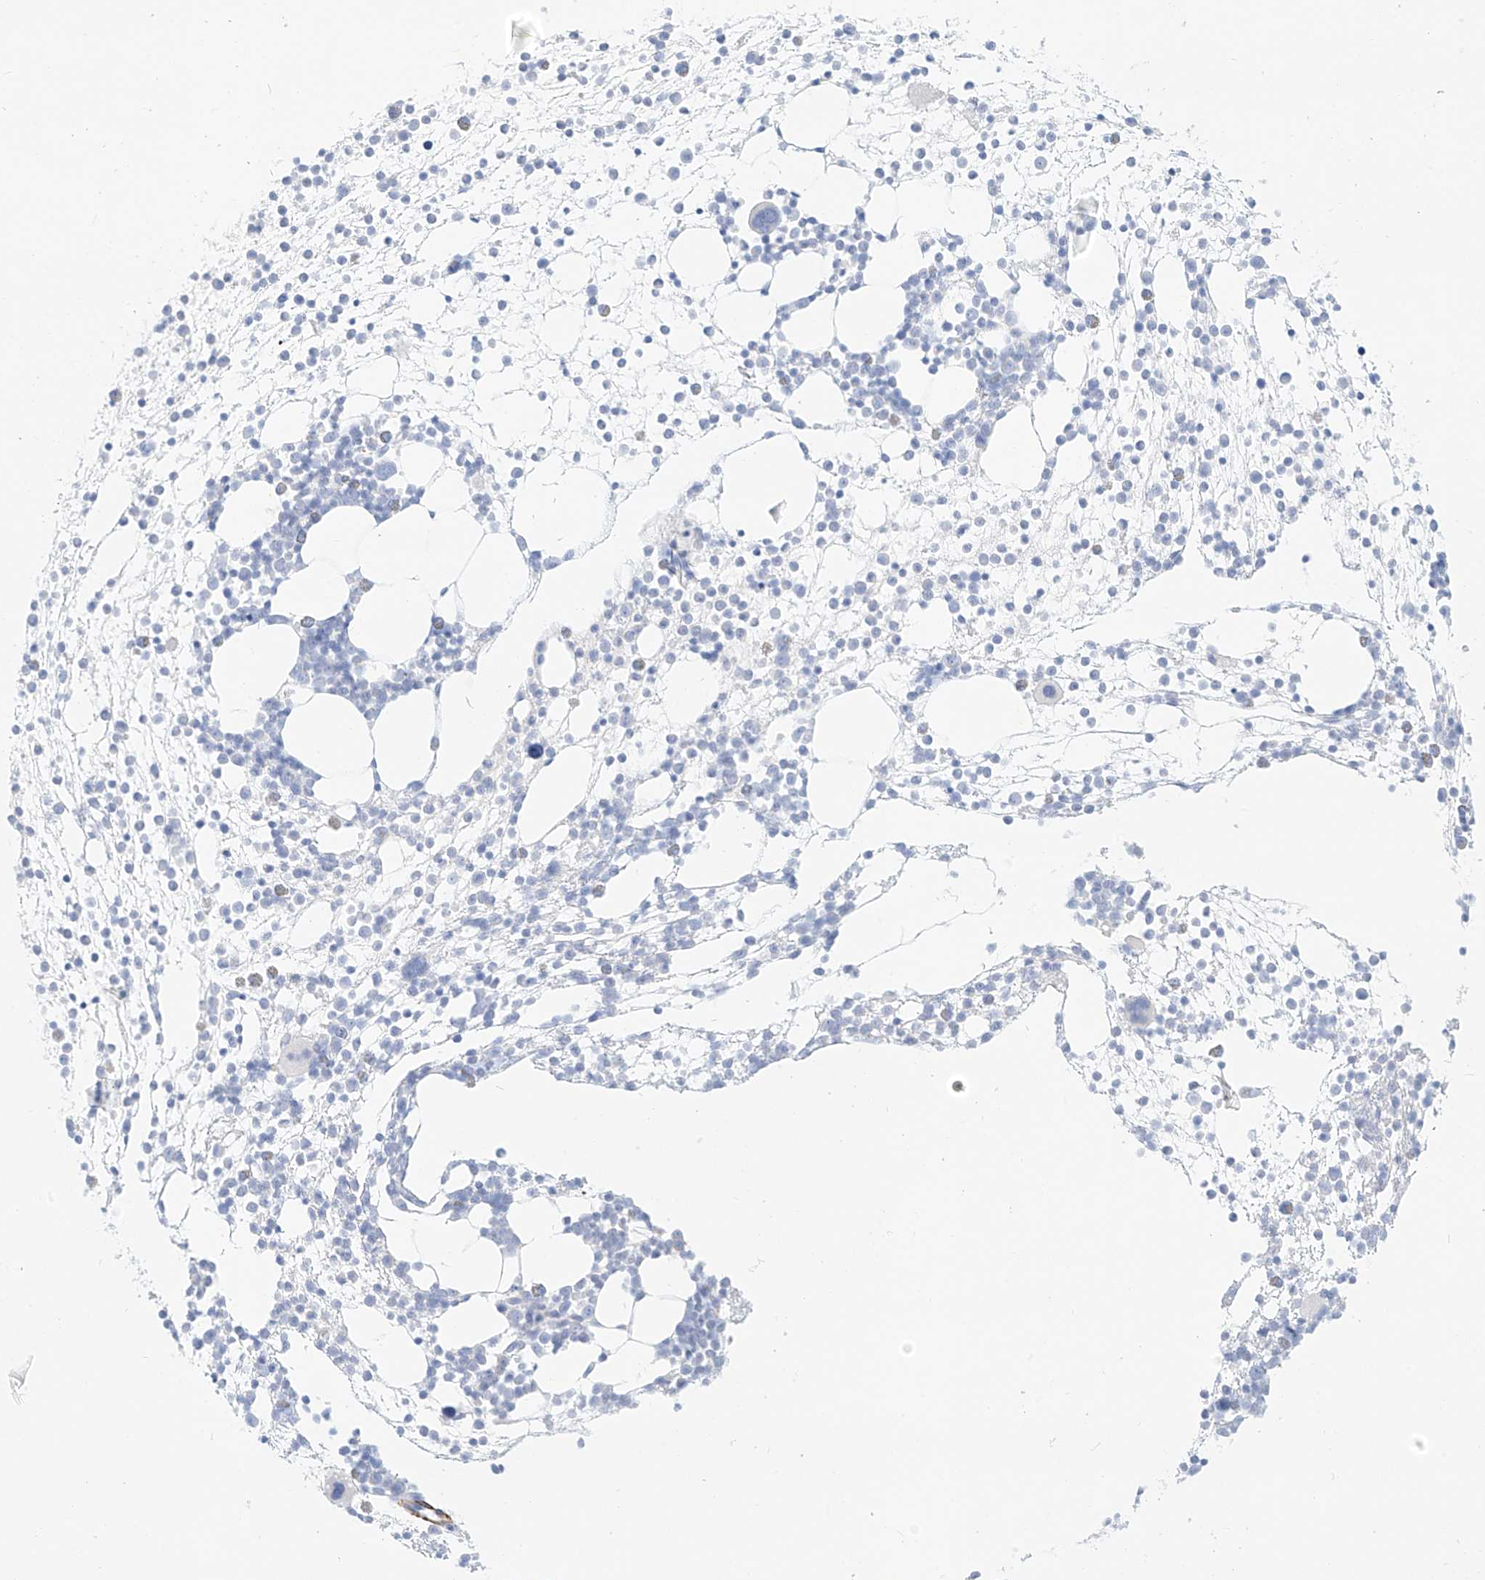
{"staining": {"intensity": "negative", "quantity": "none", "location": "none"}, "tissue": "bone marrow", "cell_type": "Hematopoietic cells", "image_type": "normal", "snomed": [{"axis": "morphology", "description": "Normal tissue, NOS"}, {"axis": "topography", "description": "Bone marrow"}], "caption": "Immunohistochemistry (IHC) of benign human bone marrow demonstrates no expression in hematopoietic cells. (DAB (3,3'-diaminobenzidine) immunohistochemistry (IHC) visualized using brightfield microscopy, high magnification).", "gene": "ST3GAL5", "patient": {"sex": "male", "age": 54}}